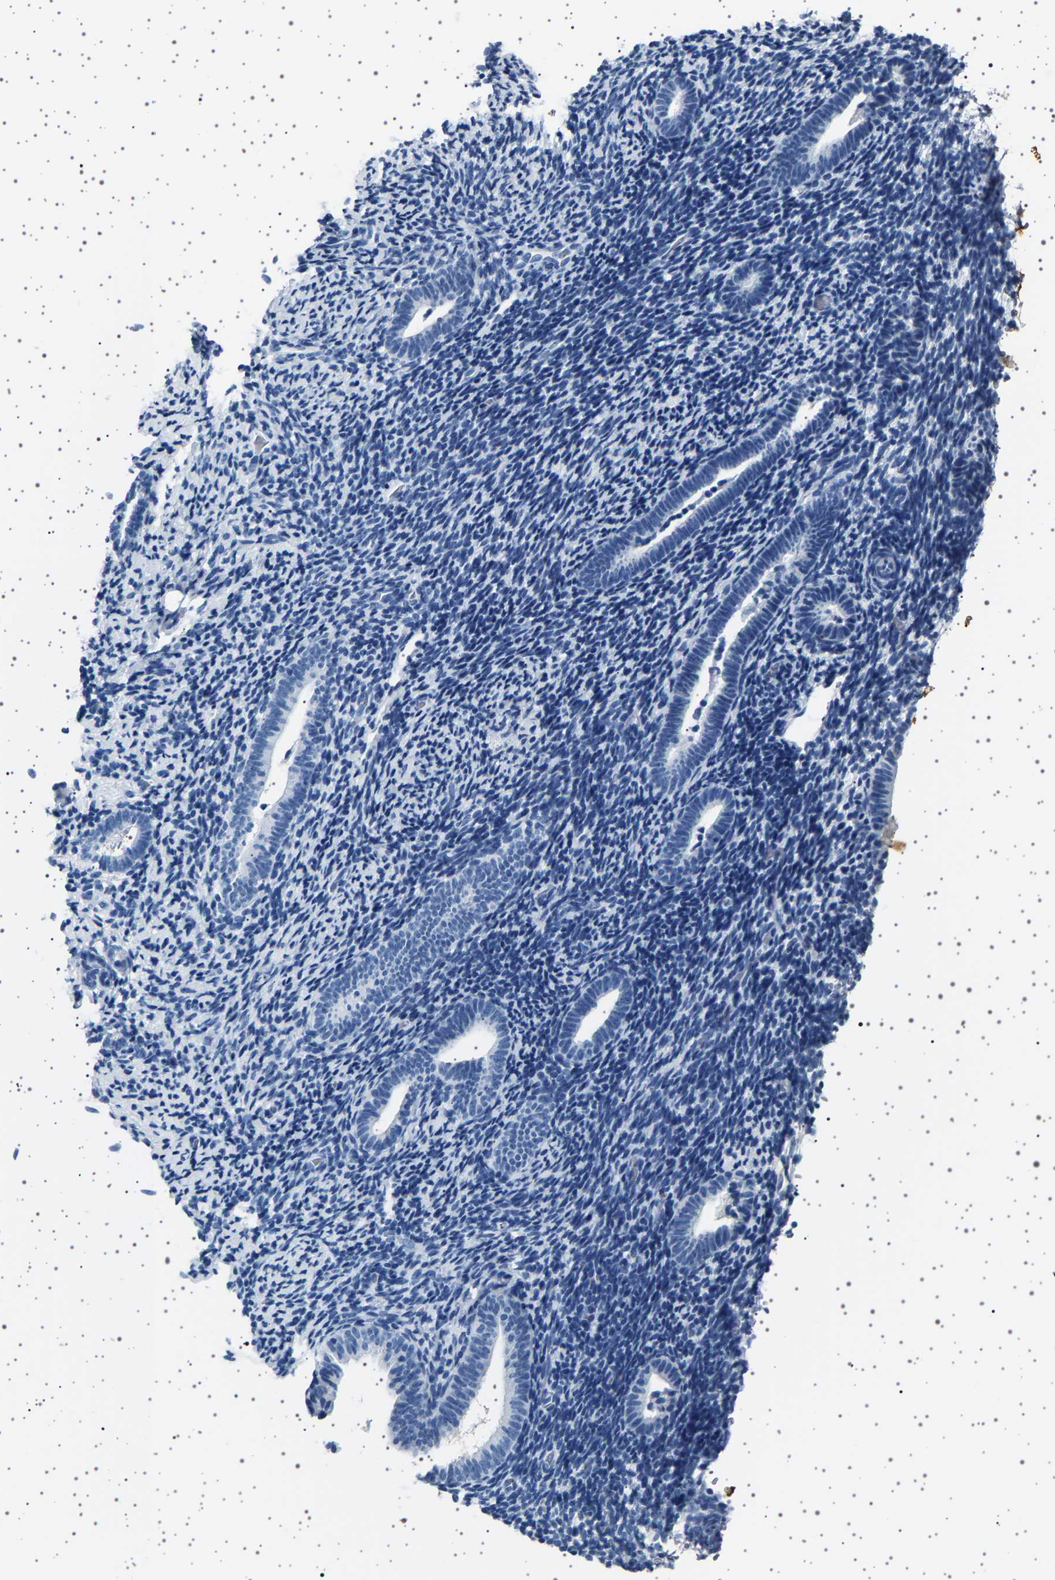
{"staining": {"intensity": "negative", "quantity": "none", "location": "none"}, "tissue": "endometrium", "cell_type": "Cells in endometrial stroma", "image_type": "normal", "snomed": [{"axis": "morphology", "description": "Normal tissue, NOS"}, {"axis": "topography", "description": "Endometrium"}], "caption": "The photomicrograph displays no significant expression in cells in endometrial stroma of endometrium. (Stains: DAB immunohistochemistry with hematoxylin counter stain, Microscopy: brightfield microscopy at high magnification).", "gene": "TFF3", "patient": {"sex": "female", "age": 51}}